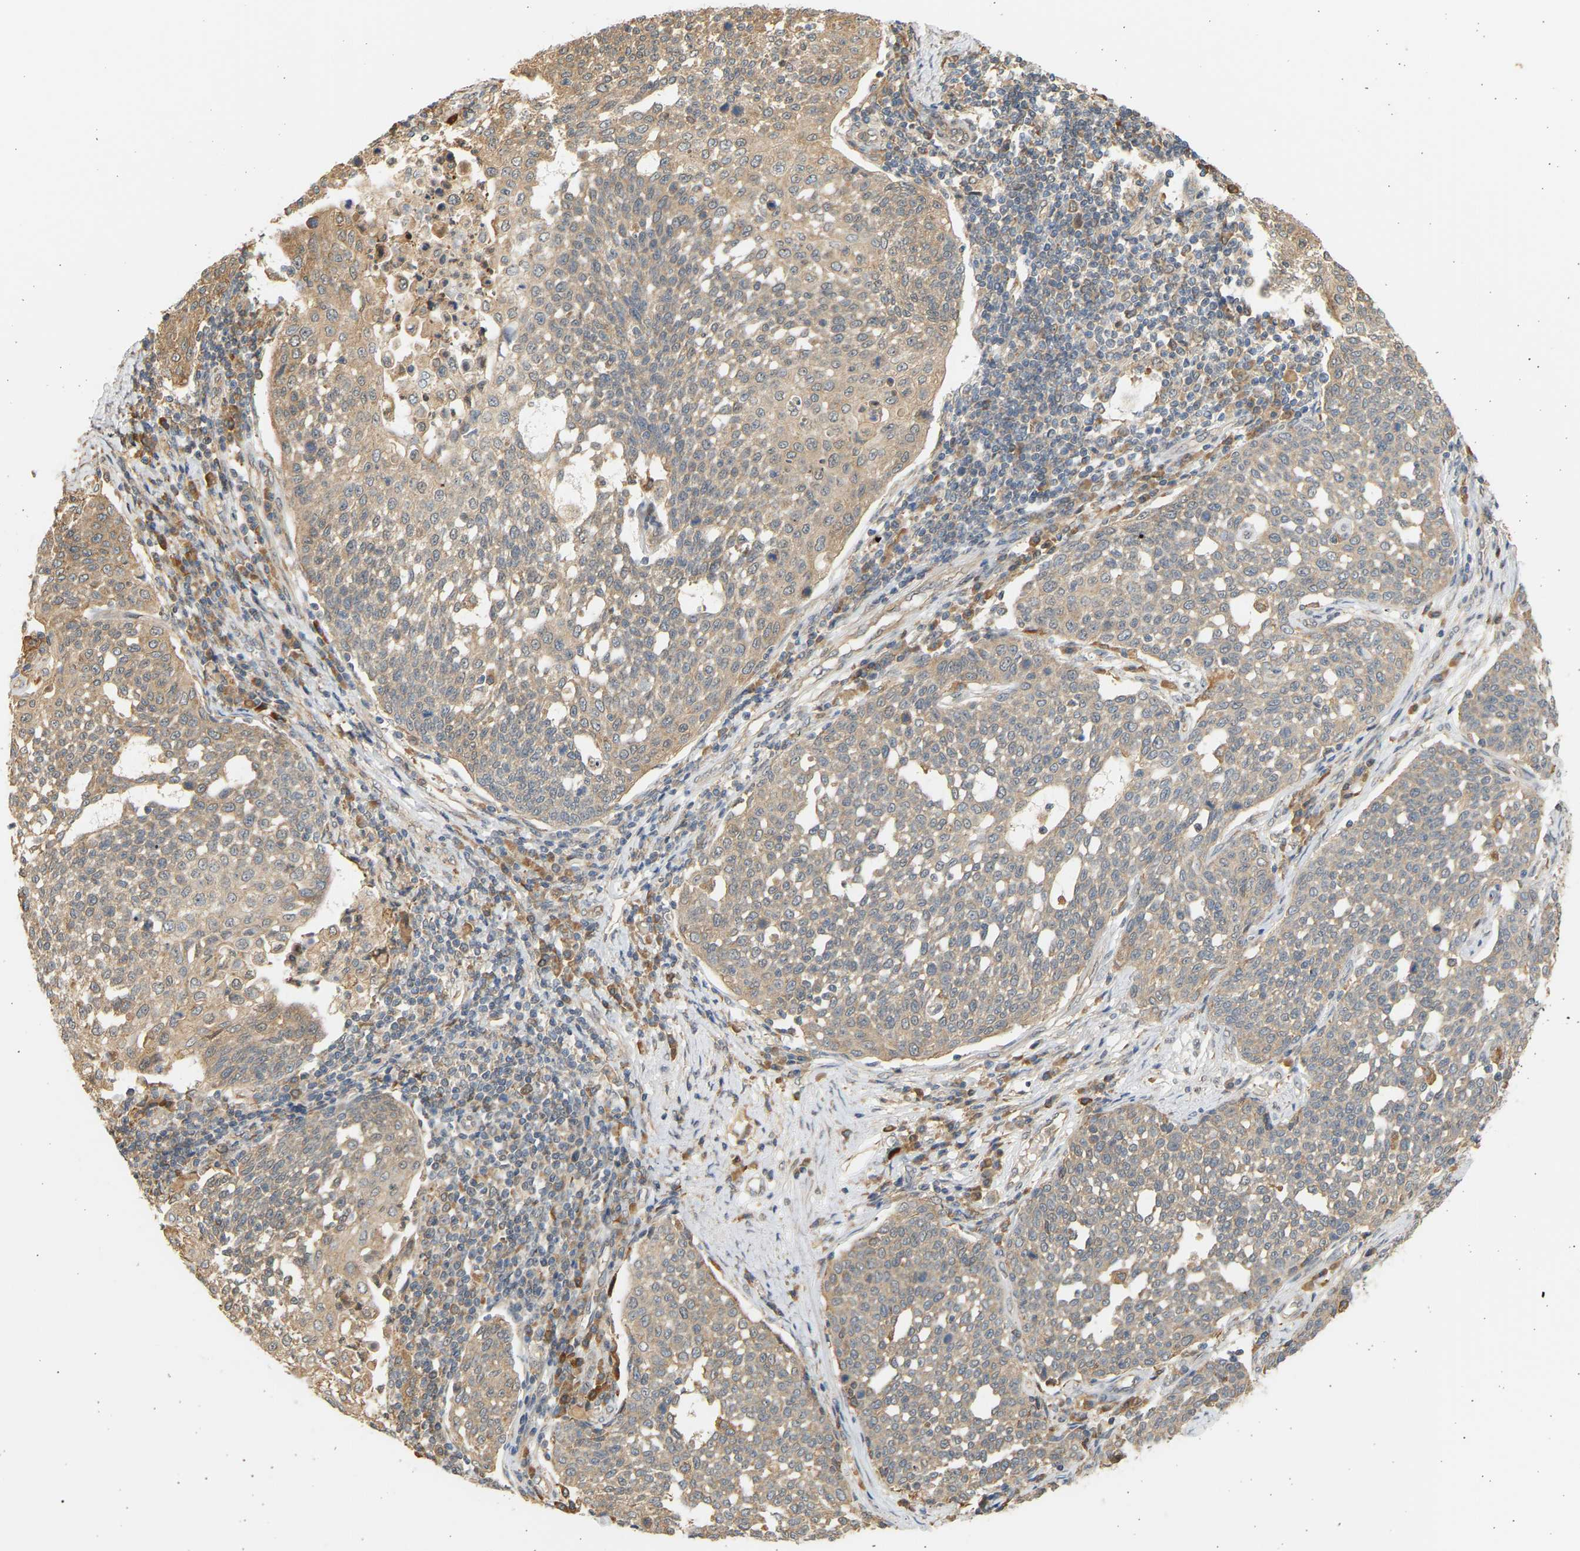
{"staining": {"intensity": "weak", "quantity": ">75%", "location": "cytoplasmic/membranous"}, "tissue": "cervical cancer", "cell_type": "Tumor cells", "image_type": "cancer", "snomed": [{"axis": "morphology", "description": "Squamous cell carcinoma, NOS"}, {"axis": "topography", "description": "Cervix"}], "caption": "This photomicrograph shows cervical squamous cell carcinoma stained with immunohistochemistry (IHC) to label a protein in brown. The cytoplasmic/membranous of tumor cells show weak positivity for the protein. Nuclei are counter-stained blue.", "gene": "B4GALT6", "patient": {"sex": "female", "age": 34}}